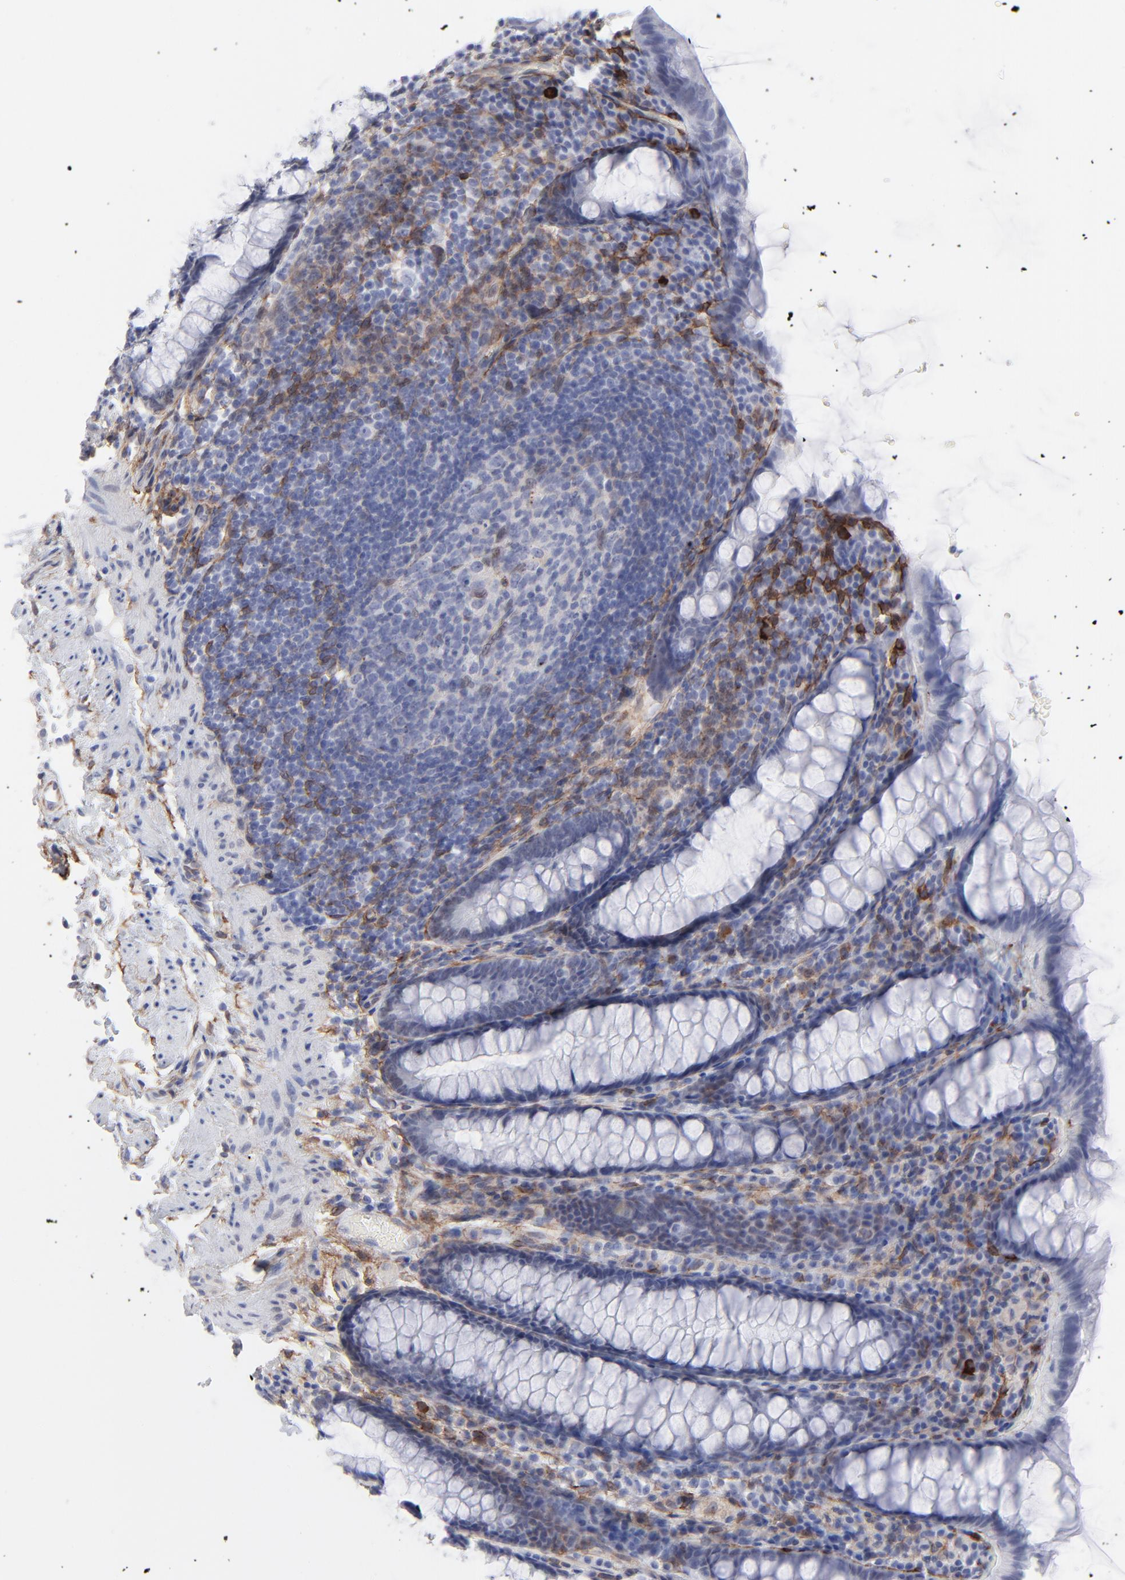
{"staining": {"intensity": "negative", "quantity": "none", "location": "none"}, "tissue": "rectum", "cell_type": "Glandular cells", "image_type": "normal", "snomed": [{"axis": "morphology", "description": "Normal tissue, NOS"}, {"axis": "topography", "description": "Rectum"}], "caption": "Photomicrograph shows no protein staining in glandular cells of normal rectum. (DAB (3,3'-diaminobenzidine) IHC visualized using brightfield microscopy, high magnification).", "gene": "PDGFRB", "patient": {"sex": "male", "age": 92}}